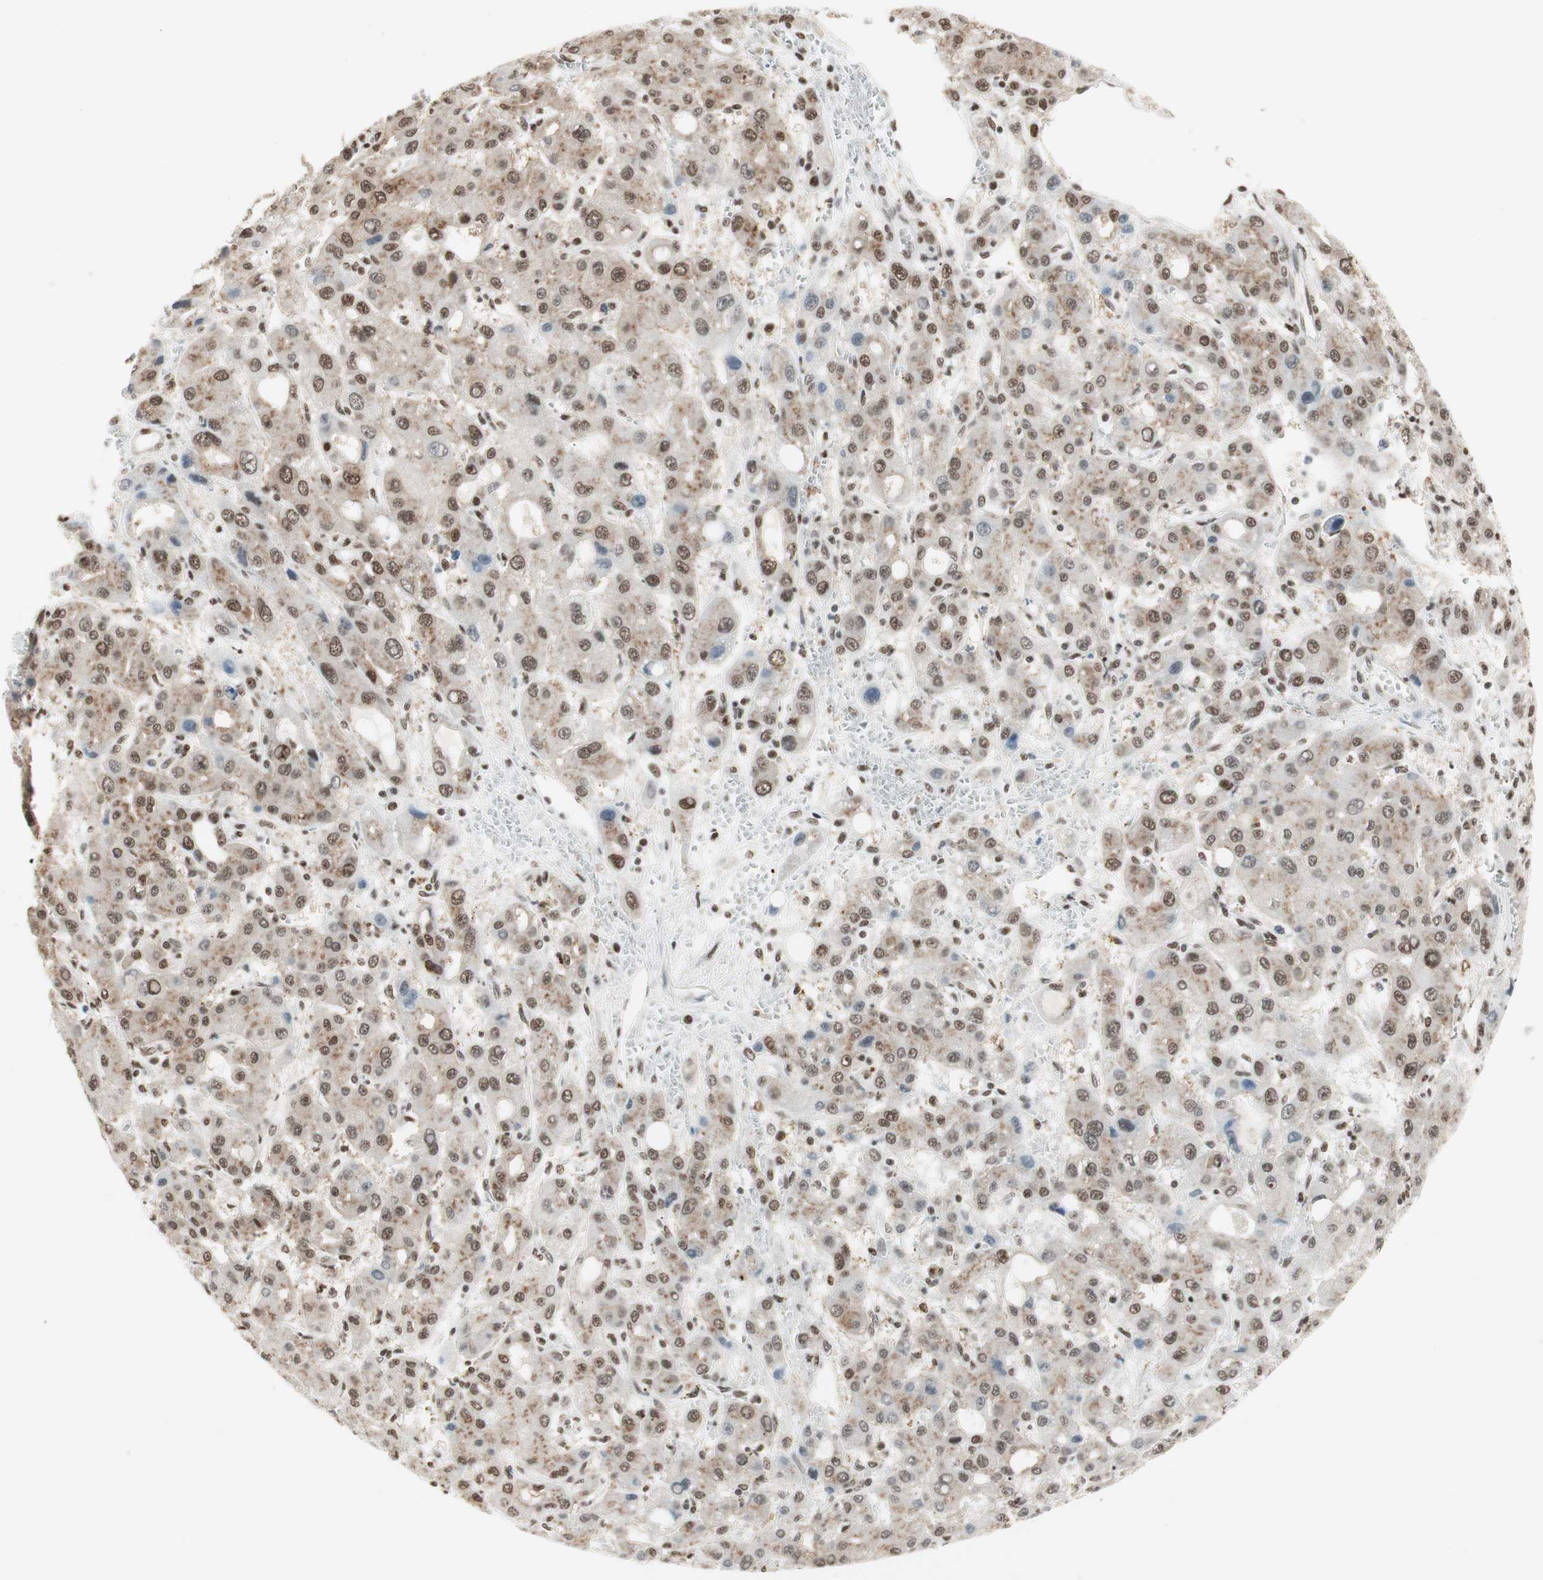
{"staining": {"intensity": "moderate", "quantity": ">75%", "location": "nuclear"}, "tissue": "liver cancer", "cell_type": "Tumor cells", "image_type": "cancer", "snomed": [{"axis": "morphology", "description": "Carcinoma, Hepatocellular, NOS"}, {"axis": "topography", "description": "Liver"}], "caption": "Human liver cancer (hepatocellular carcinoma) stained with a brown dye exhibits moderate nuclear positive positivity in approximately >75% of tumor cells.", "gene": "SMARCE1", "patient": {"sex": "male", "age": 55}}